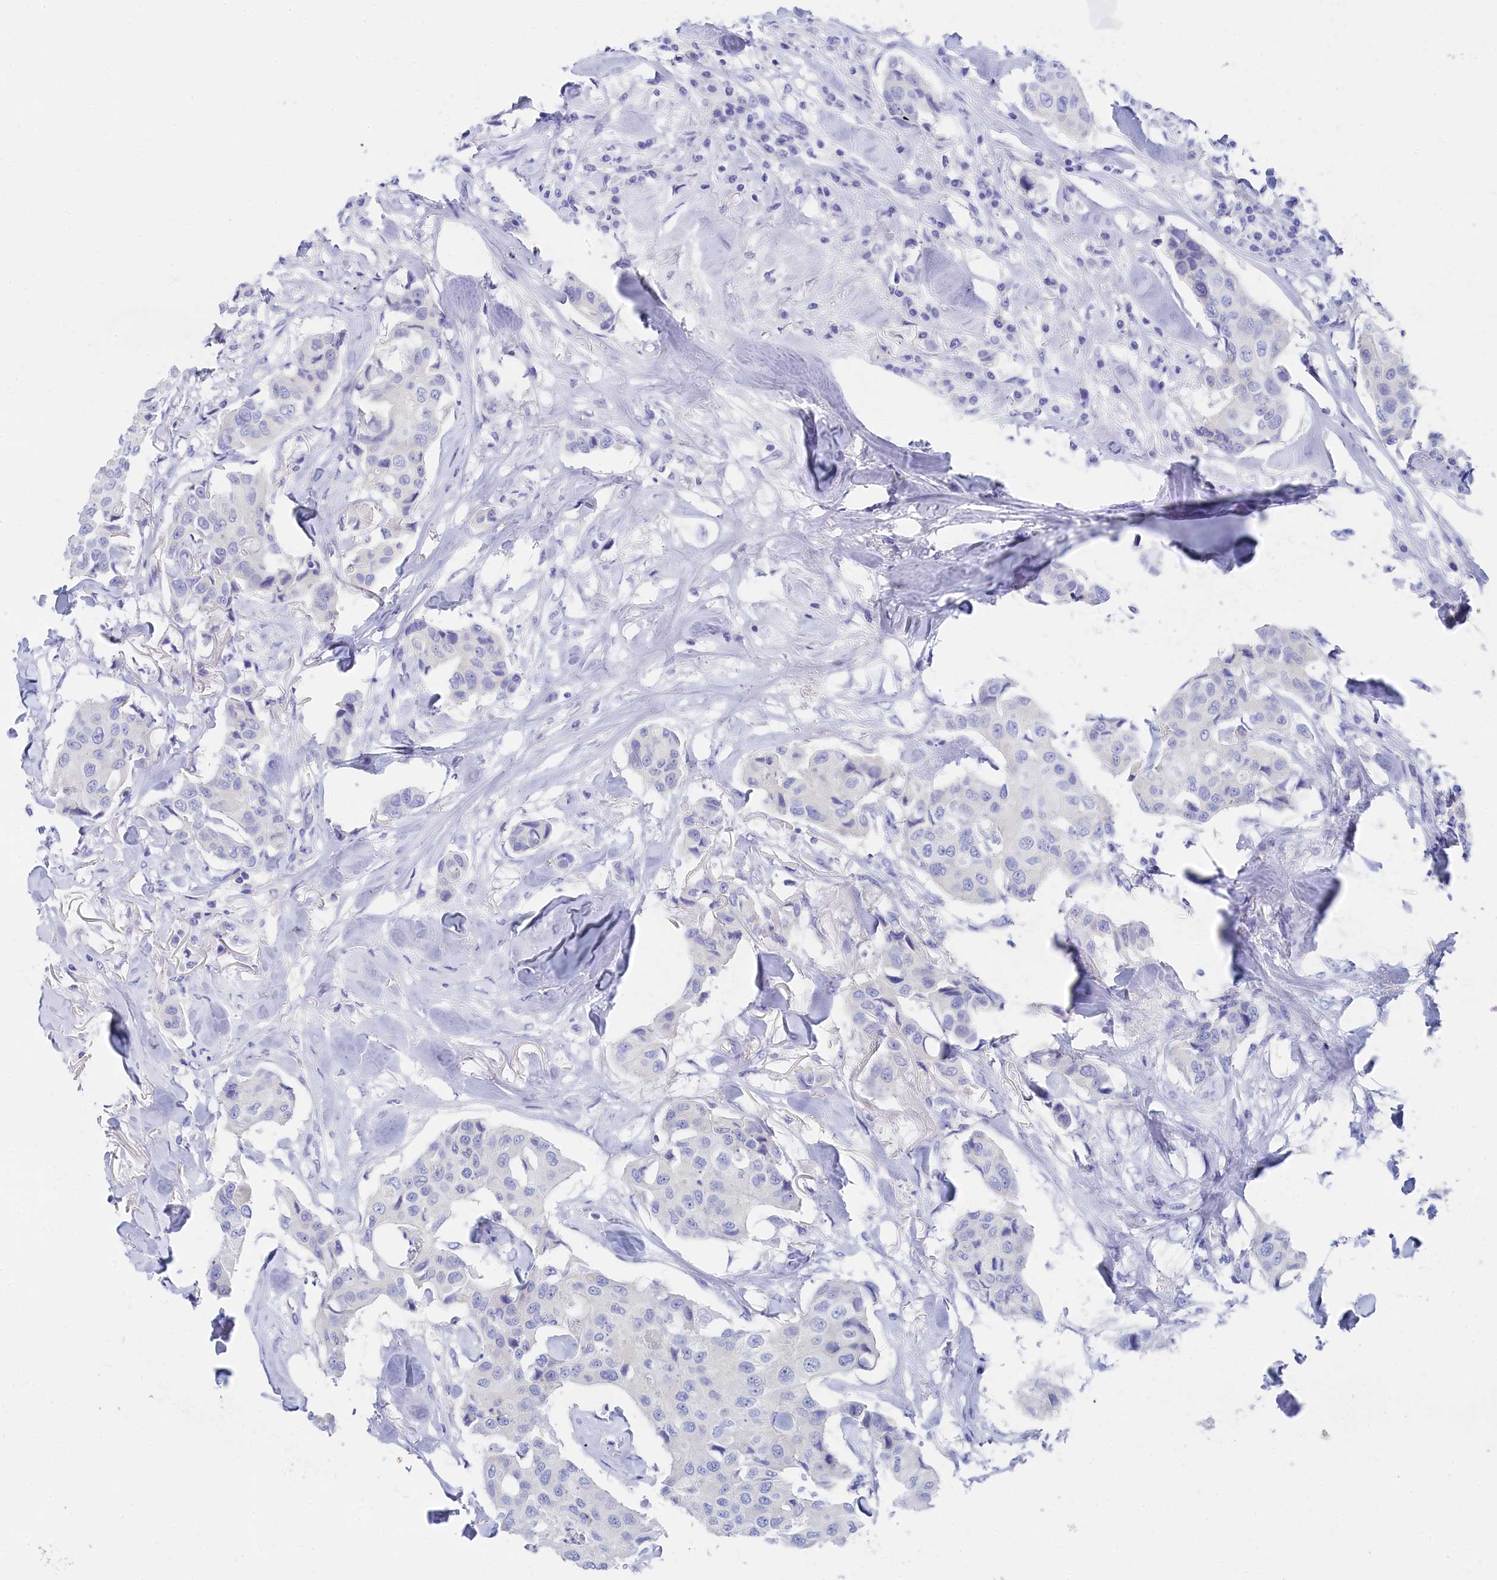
{"staining": {"intensity": "negative", "quantity": "none", "location": "none"}, "tissue": "breast cancer", "cell_type": "Tumor cells", "image_type": "cancer", "snomed": [{"axis": "morphology", "description": "Duct carcinoma"}, {"axis": "topography", "description": "Breast"}], "caption": "Human breast cancer (intraductal carcinoma) stained for a protein using immunohistochemistry (IHC) exhibits no staining in tumor cells.", "gene": "TRIM10", "patient": {"sex": "female", "age": 80}}